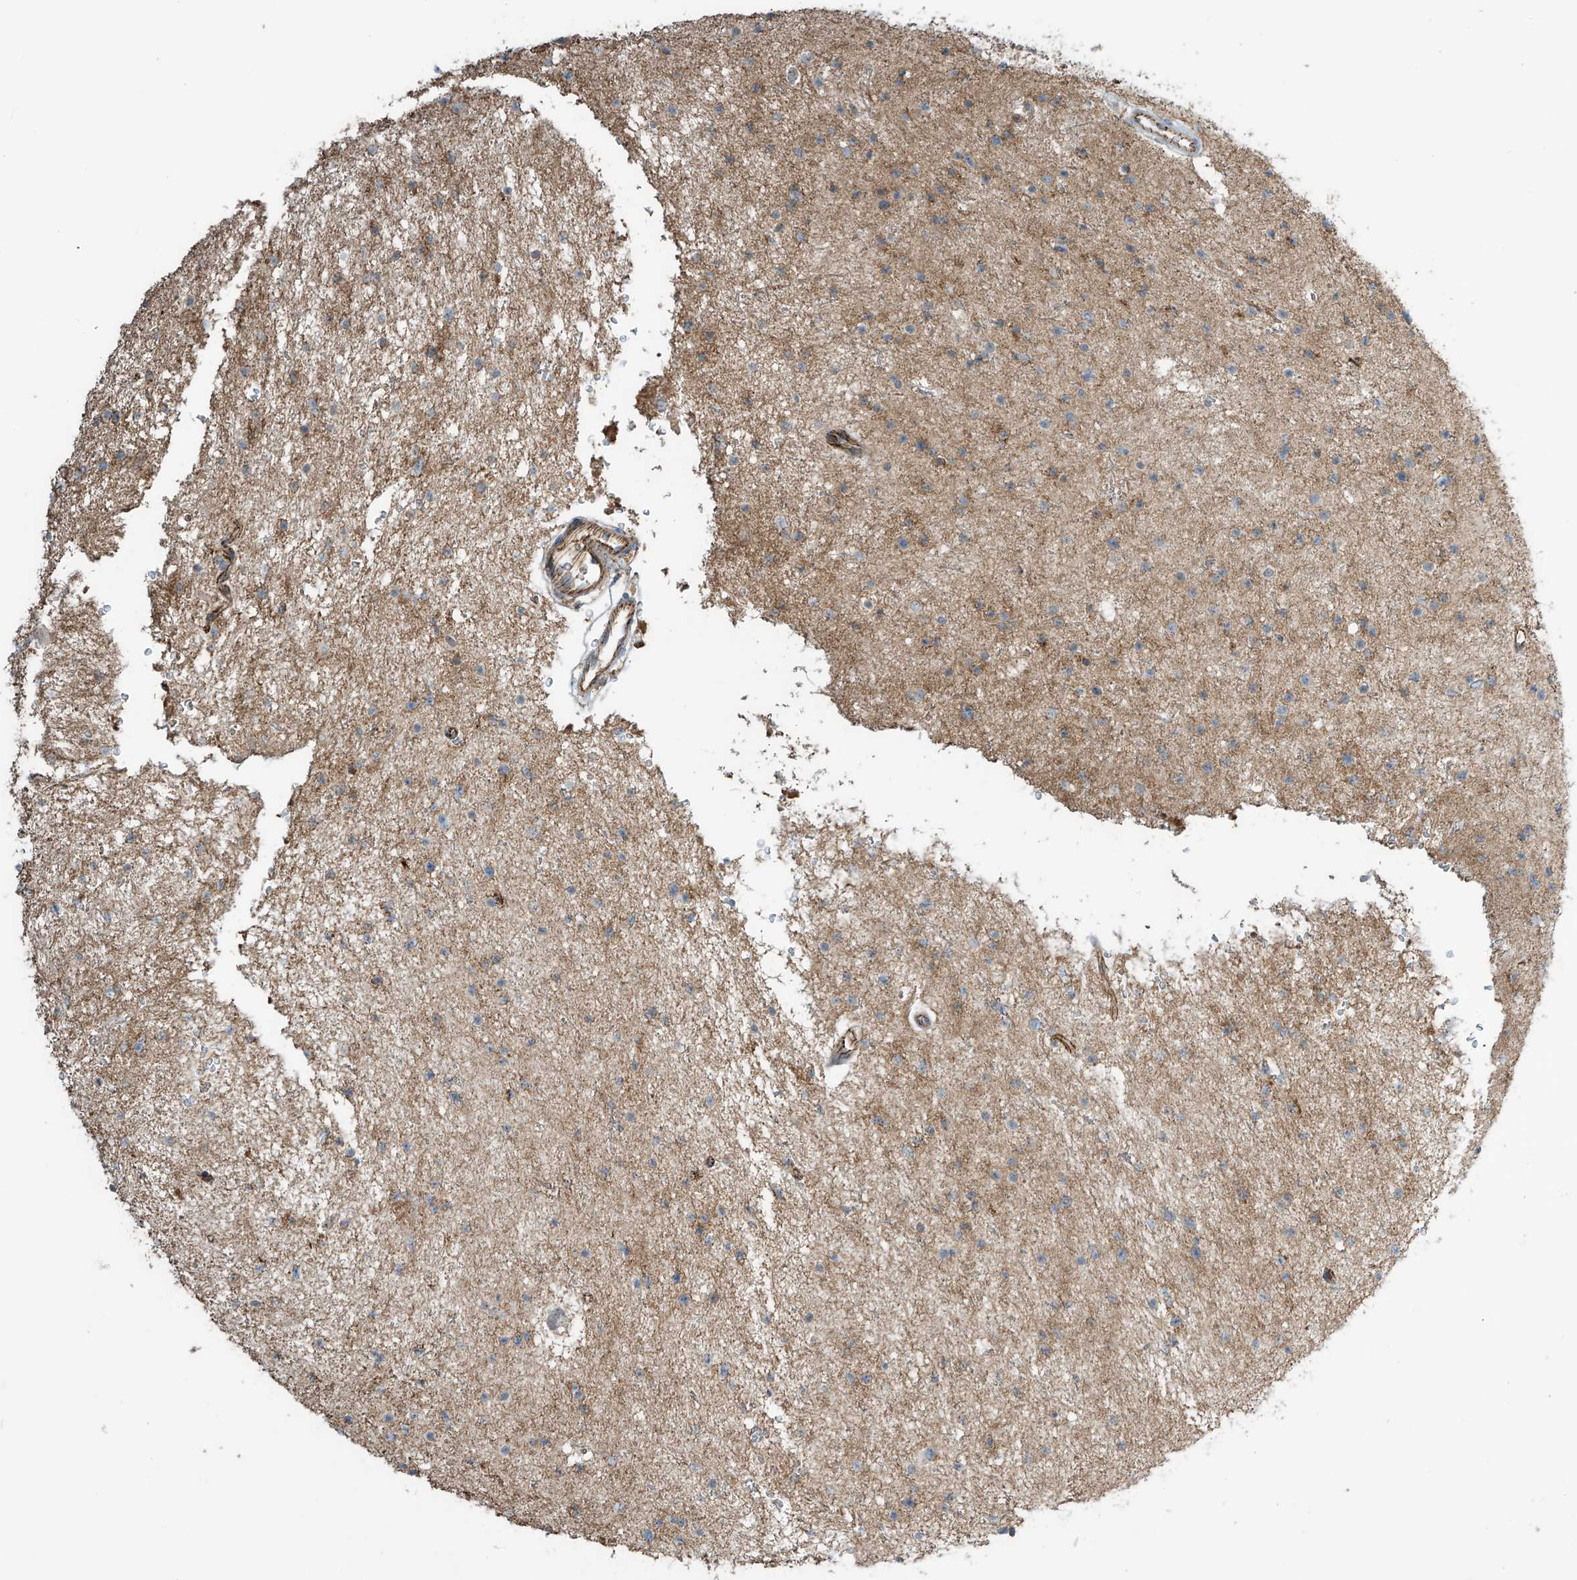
{"staining": {"intensity": "negative", "quantity": "none", "location": "none"}, "tissue": "glioma", "cell_type": "Tumor cells", "image_type": "cancer", "snomed": [{"axis": "morphology", "description": "Glioma, malignant, Low grade"}, {"axis": "topography", "description": "Brain"}], "caption": "A histopathology image of malignant glioma (low-grade) stained for a protein shows no brown staining in tumor cells.", "gene": "SLC9A2", "patient": {"sex": "female", "age": 37}}